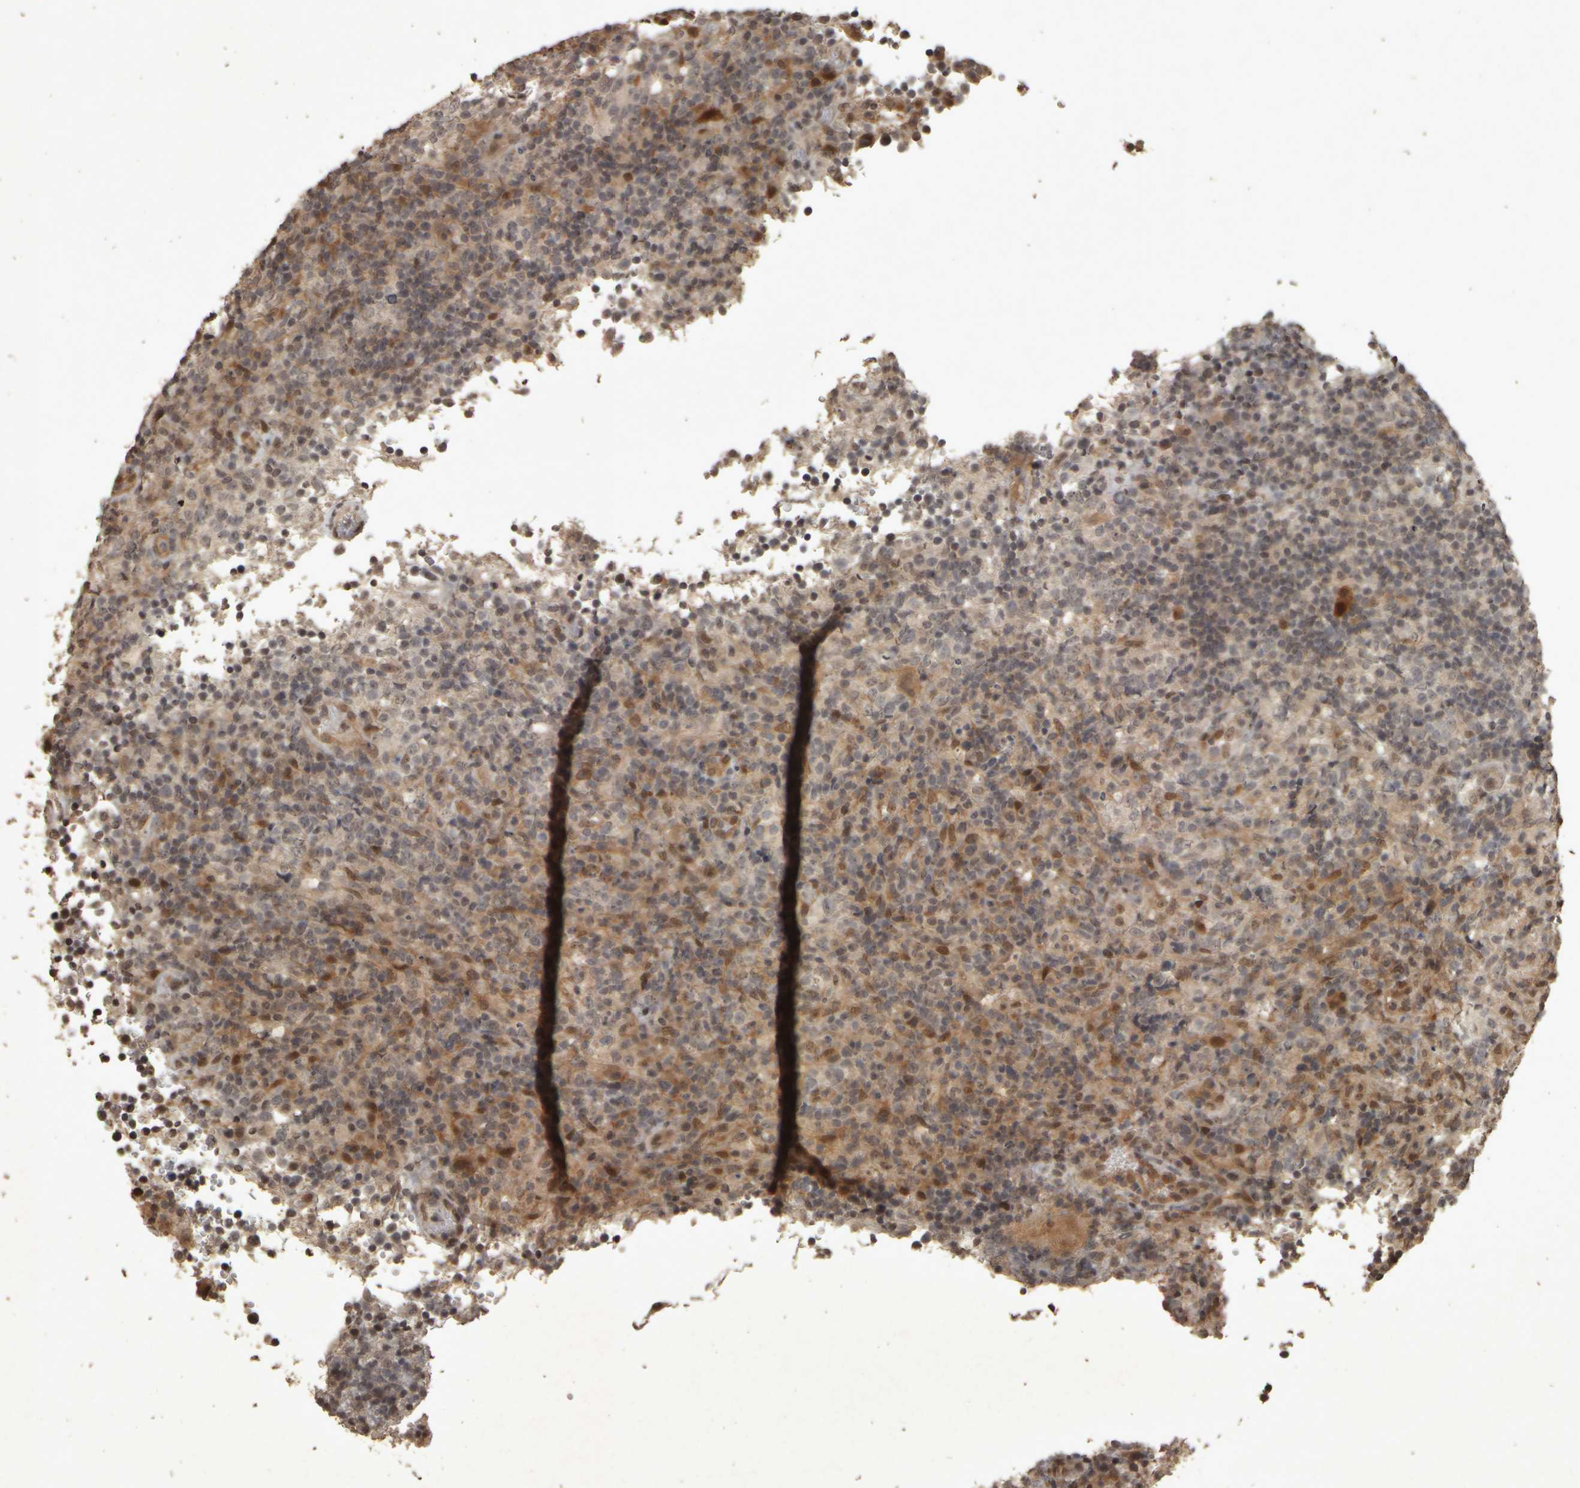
{"staining": {"intensity": "moderate", "quantity": "25%-75%", "location": "cytoplasmic/membranous,nuclear"}, "tissue": "lymphoma", "cell_type": "Tumor cells", "image_type": "cancer", "snomed": [{"axis": "morphology", "description": "Malignant lymphoma, non-Hodgkin's type, High grade"}, {"axis": "topography", "description": "Lymph node"}], "caption": "Immunohistochemical staining of human malignant lymphoma, non-Hodgkin's type (high-grade) displays medium levels of moderate cytoplasmic/membranous and nuclear staining in about 25%-75% of tumor cells. (IHC, brightfield microscopy, high magnification).", "gene": "ACO1", "patient": {"sex": "female", "age": 76}}